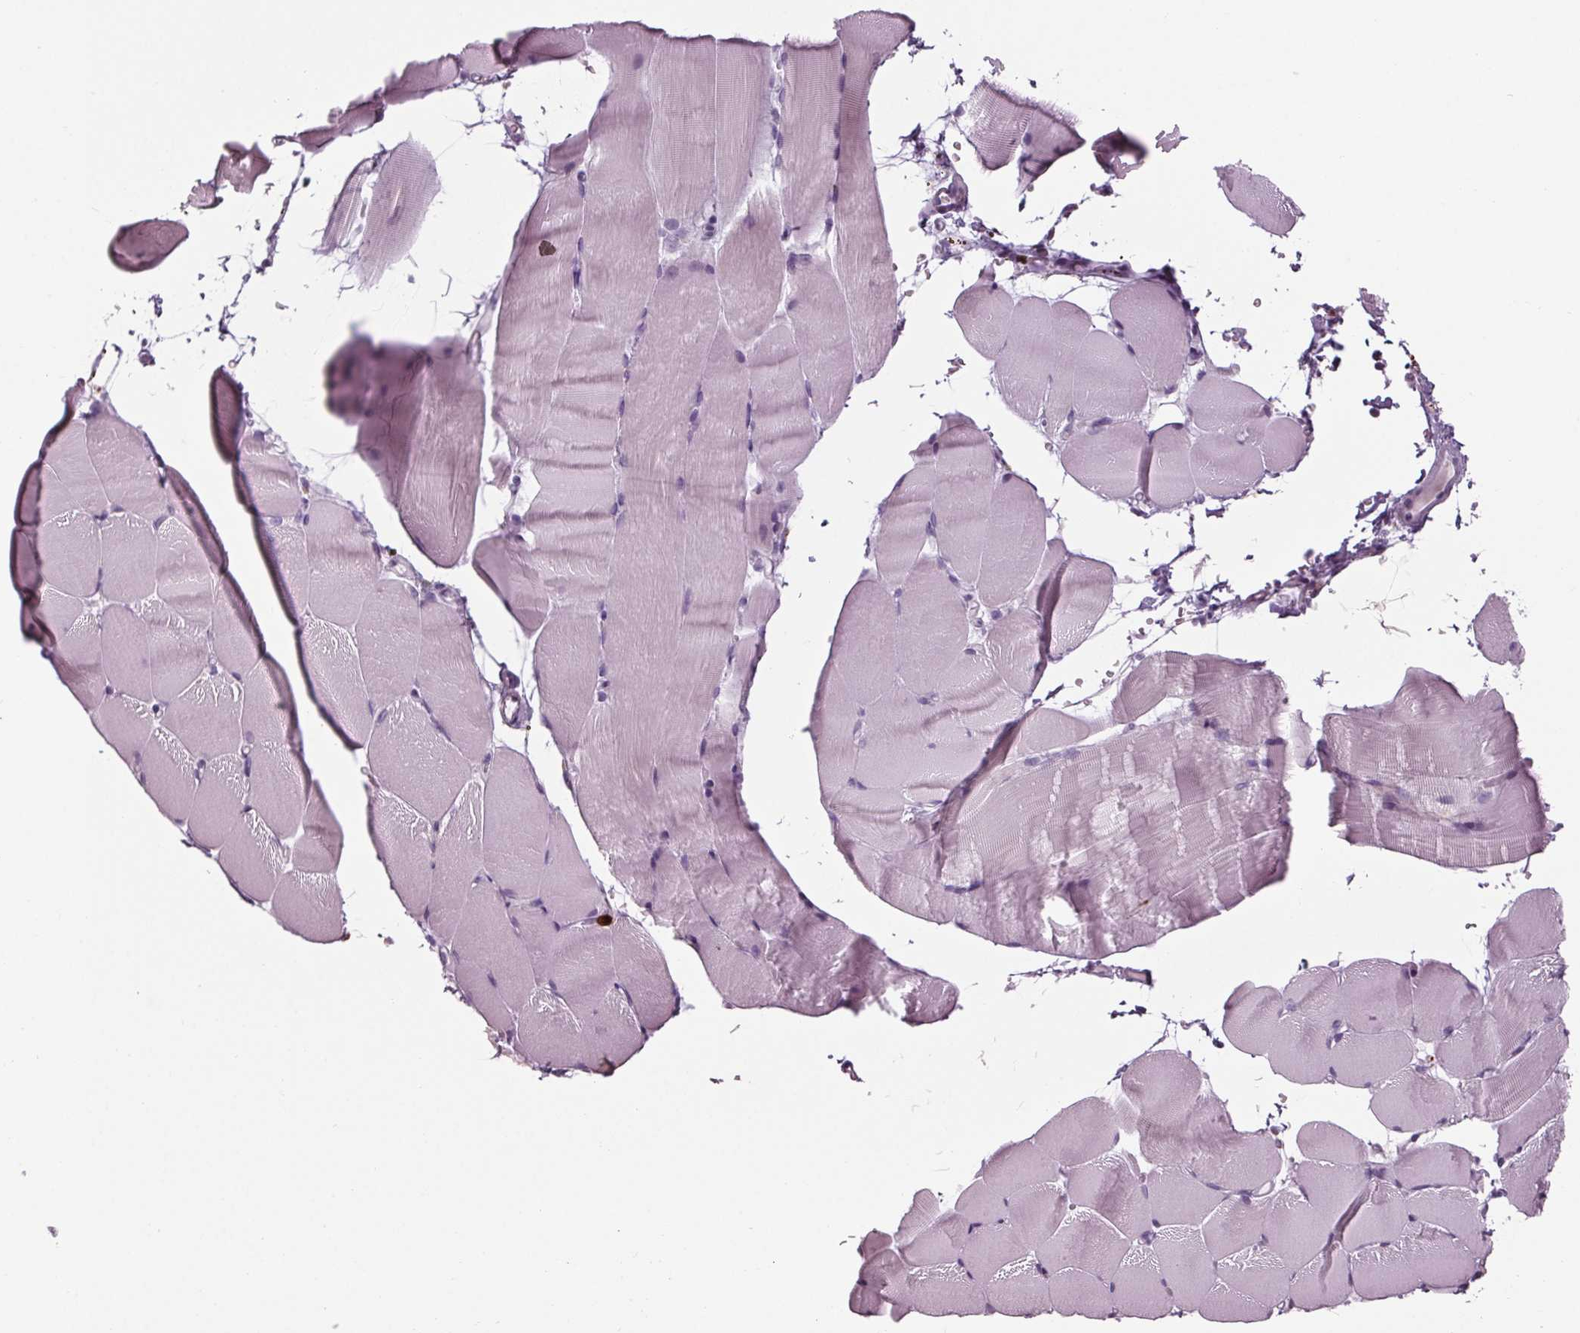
{"staining": {"intensity": "negative", "quantity": "none", "location": "none"}, "tissue": "skeletal muscle", "cell_type": "Myocytes", "image_type": "normal", "snomed": [{"axis": "morphology", "description": "Normal tissue, NOS"}, {"axis": "topography", "description": "Skeletal muscle"}], "caption": "High power microscopy histopathology image of an immunohistochemistry (IHC) image of normal skeletal muscle, revealing no significant positivity in myocytes.", "gene": "CYP3A43", "patient": {"sex": "female", "age": 37}}